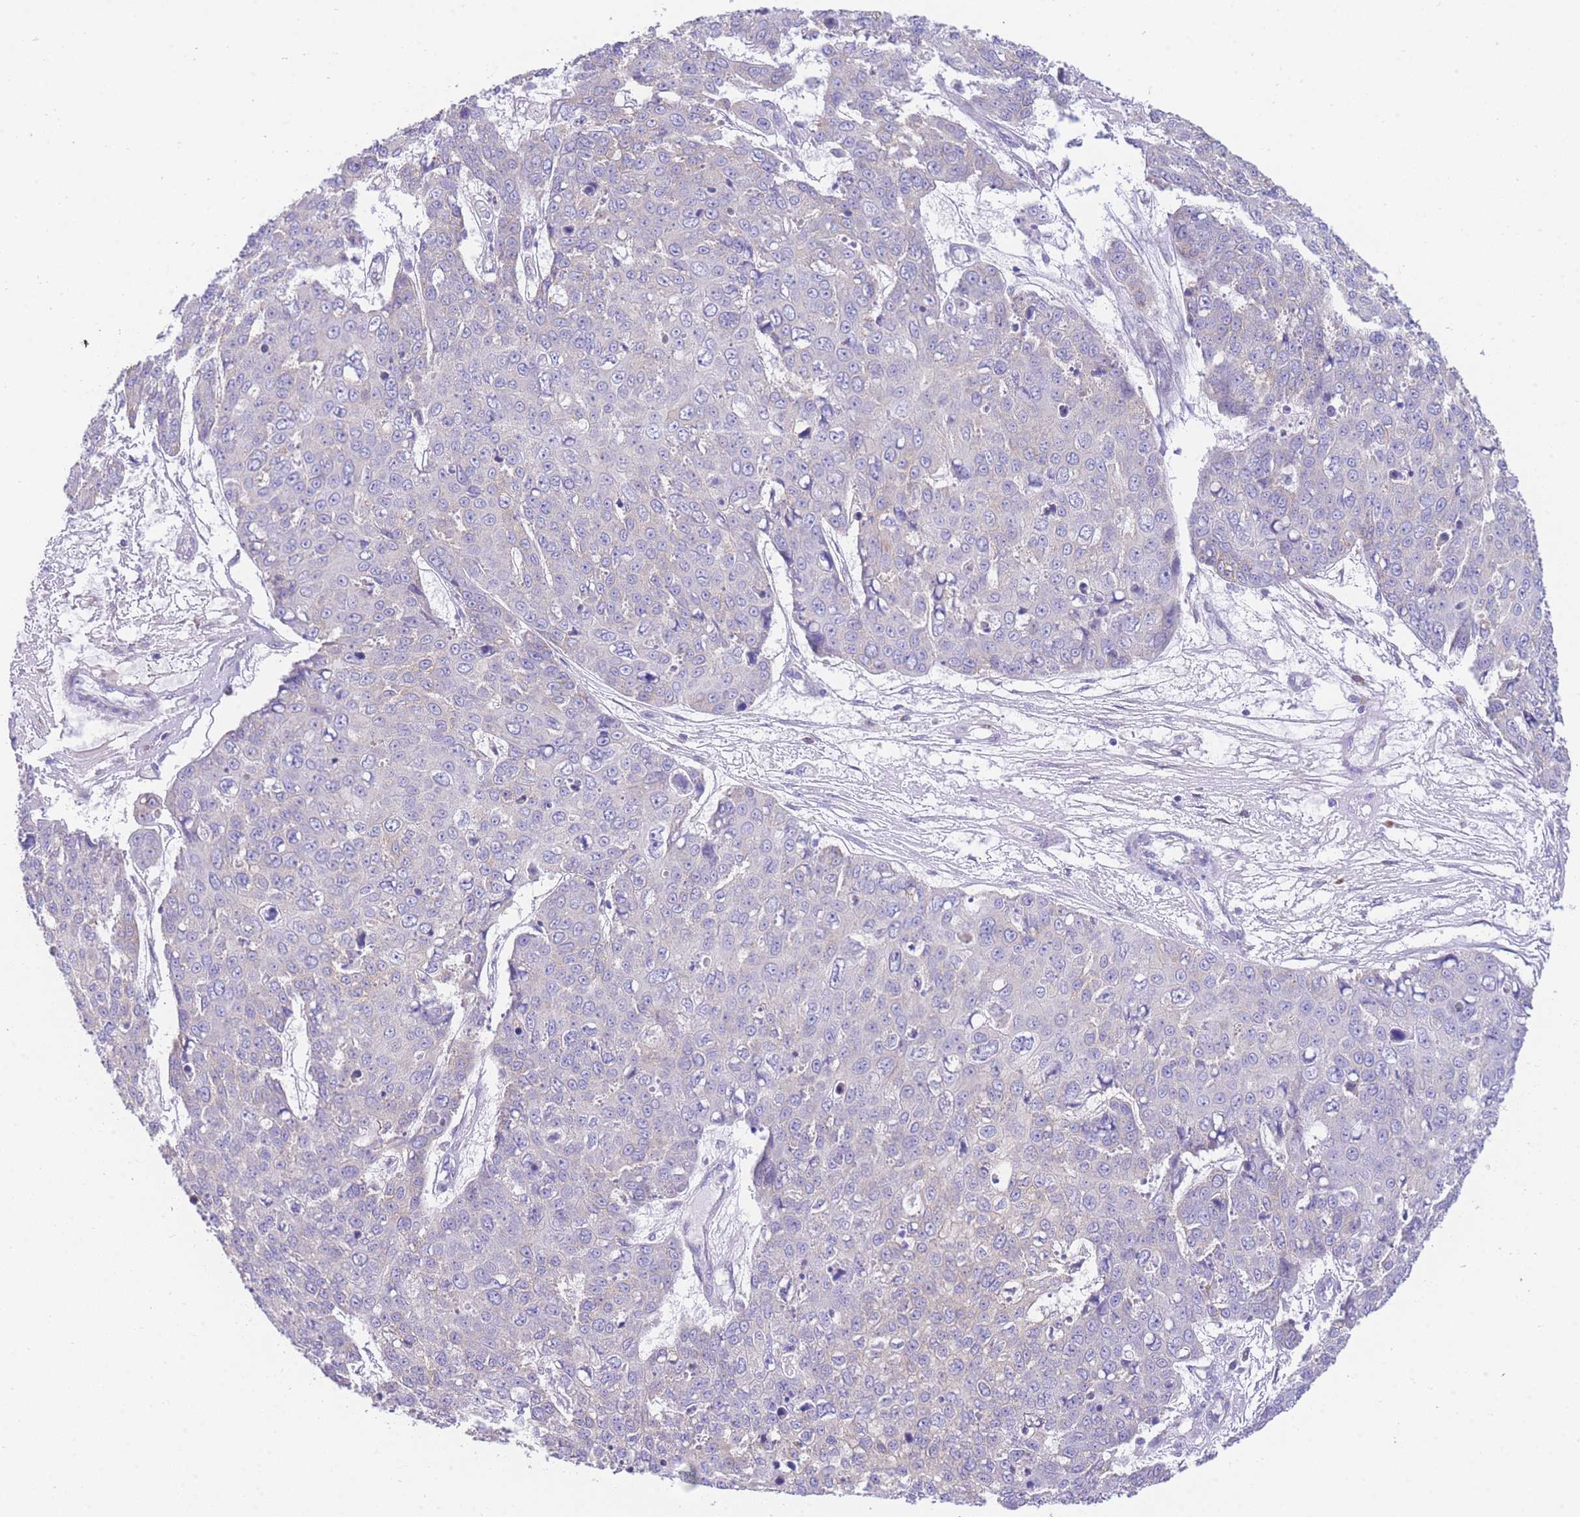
{"staining": {"intensity": "weak", "quantity": "<25%", "location": "cytoplasmic/membranous"}, "tissue": "skin cancer", "cell_type": "Tumor cells", "image_type": "cancer", "snomed": [{"axis": "morphology", "description": "Normal tissue, NOS"}, {"axis": "morphology", "description": "Squamous cell carcinoma, NOS"}, {"axis": "topography", "description": "Skin"}], "caption": "IHC photomicrograph of neoplastic tissue: skin cancer stained with DAB reveals no significant protein positivity in tumor cells. (Stains: DAB immunohistochemistry (IHC) with hematoxylin counter stain, Microscopy: brightfield microscopy at high magnification).", "gene": "ACSM4", "patient": {"sex": "male", "age": 72}}